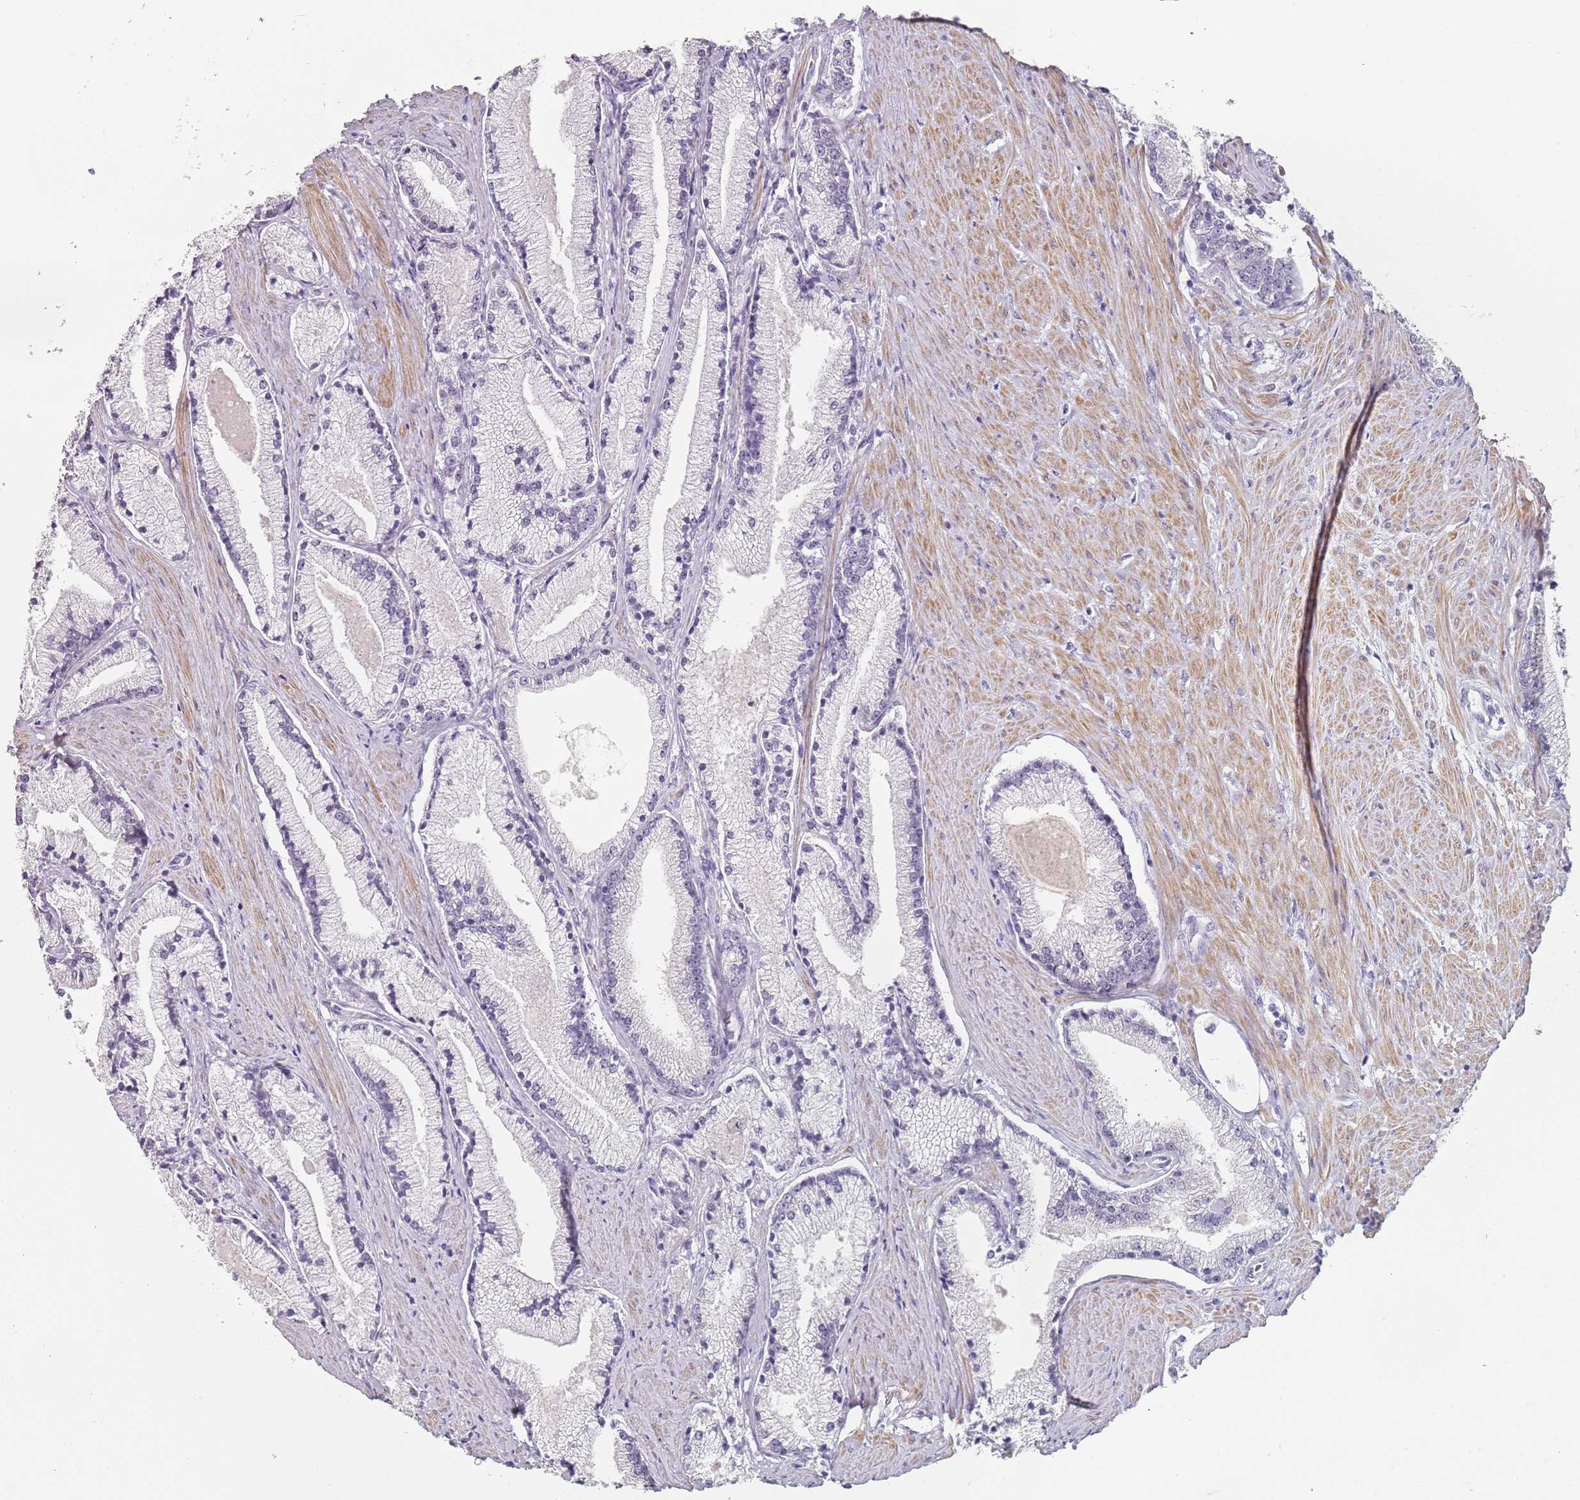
{"staining": {"intensity": "negative", "quantity": "none", "location": "none"}, "tissue": "prostate cancer", "cell_type": "Tumor cells", "image_type": "cancer", "snomed": [{"axis": "morphology", "description": "Adenocarcinoma, High grade"}, {"axis": "topography", "description": "Prostate"}], "caption": "IHC image of neoplastic tissue: human prostate cancer (high-grade adenocarcinoma) stained with DAB (3,3'-diaminobenzidine) displays no significant protein expression in tumor cells.", "gene": "DNAH11", "patient": {"sex": "male", "age": 67}}